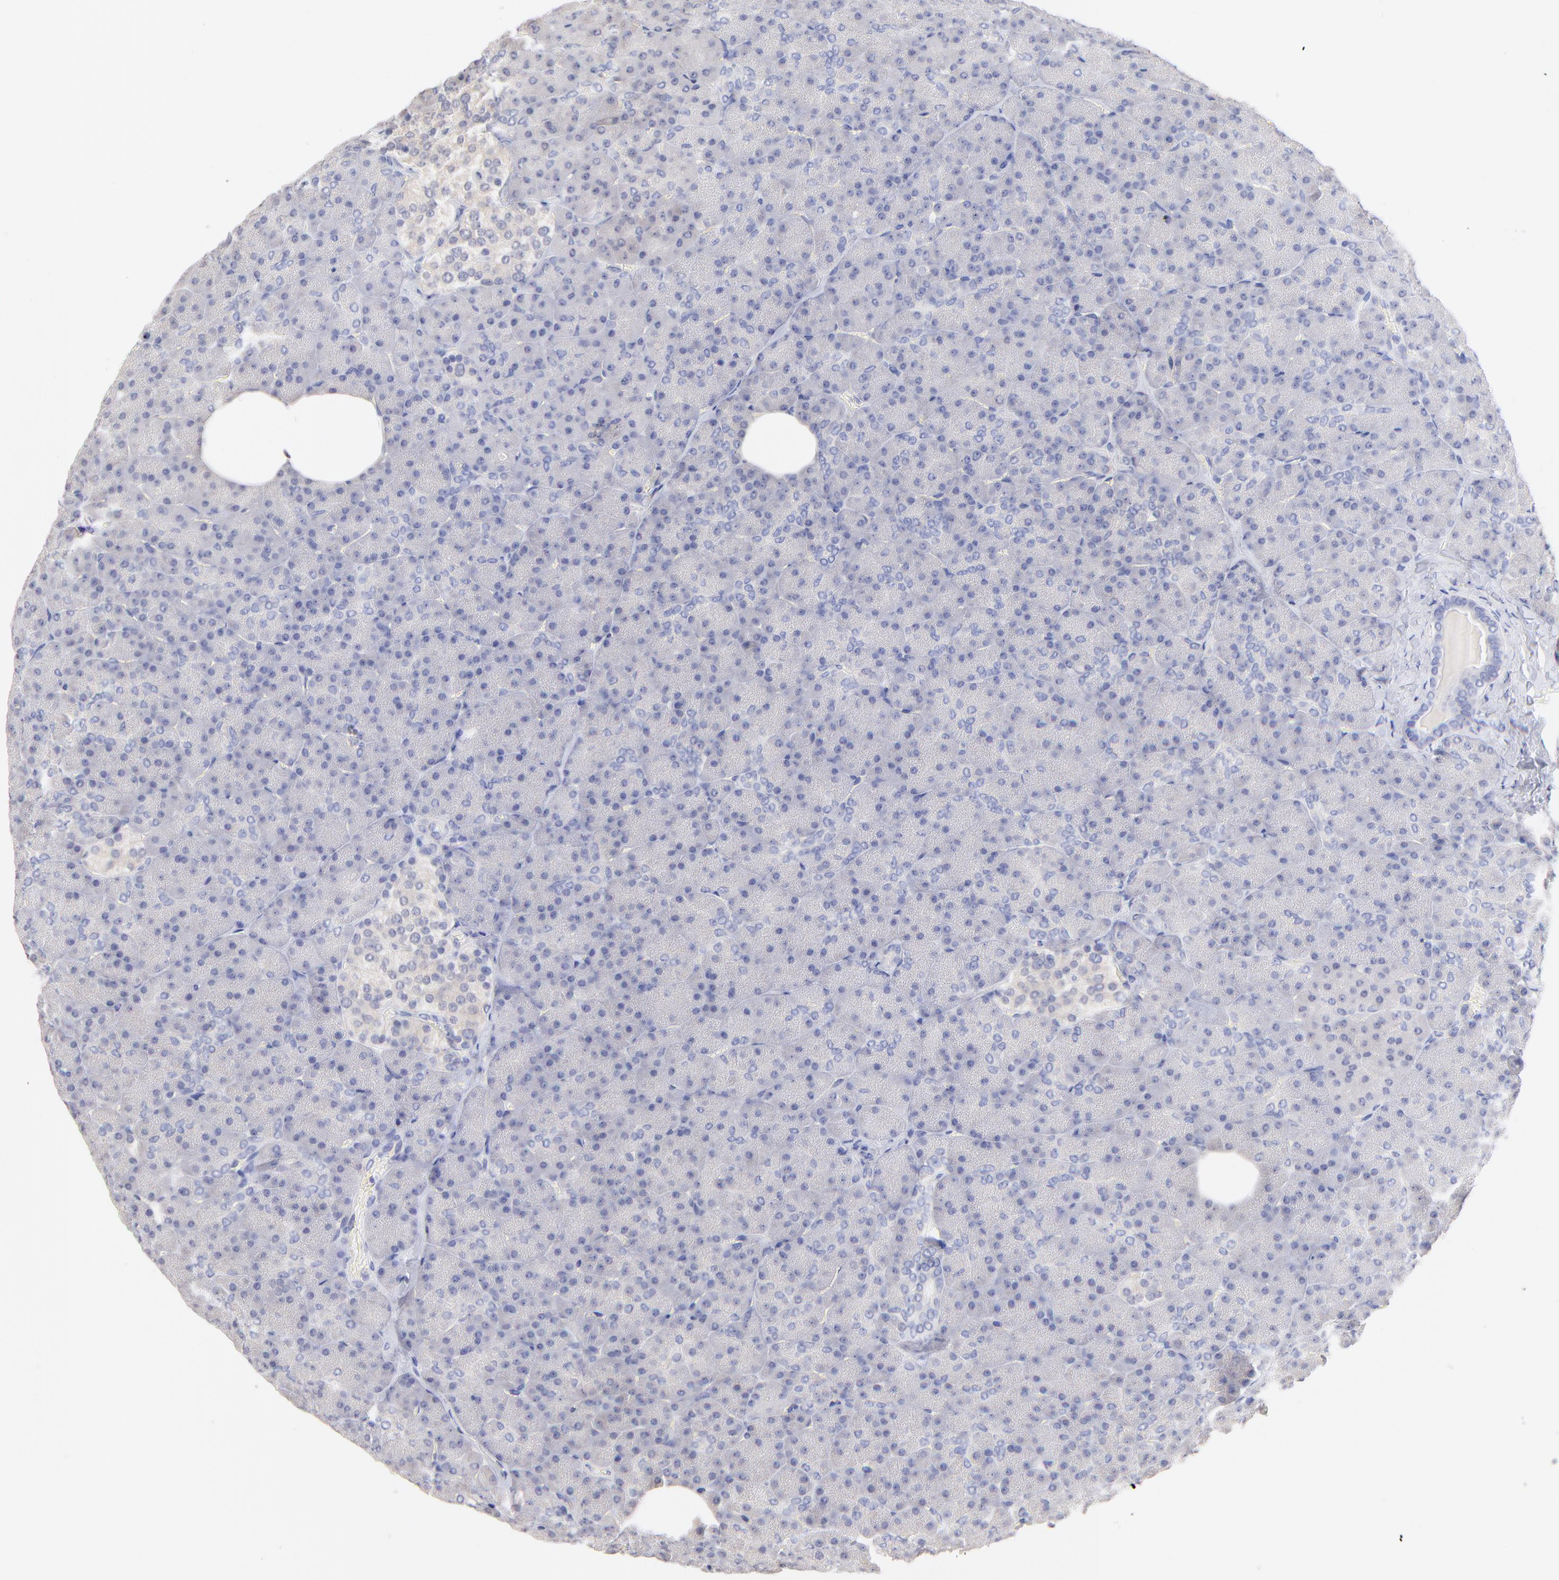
{"staining": {"intensity": "weak", "quantity": "<25%", "location": "cytoplasmic/membranous"}, "tissue": "pancreas", "cell_type": "Exocrine glandular cells", "image_type": "normal", "snomed": [{"axis": "morphology", "description": "Normal tissue, NOS"}, {"axis": "topography", "description": "Pancreas"}], "caption": "High power microscopy micrograph of an IHC photomicrograph of benign pancreas, revealing no significant positivity in exocrine glandular cells. (IHC, brightfield microscopy, high magnification).", "gene": "CFAP57", "patient": {"sex": "female", "age": 35}}